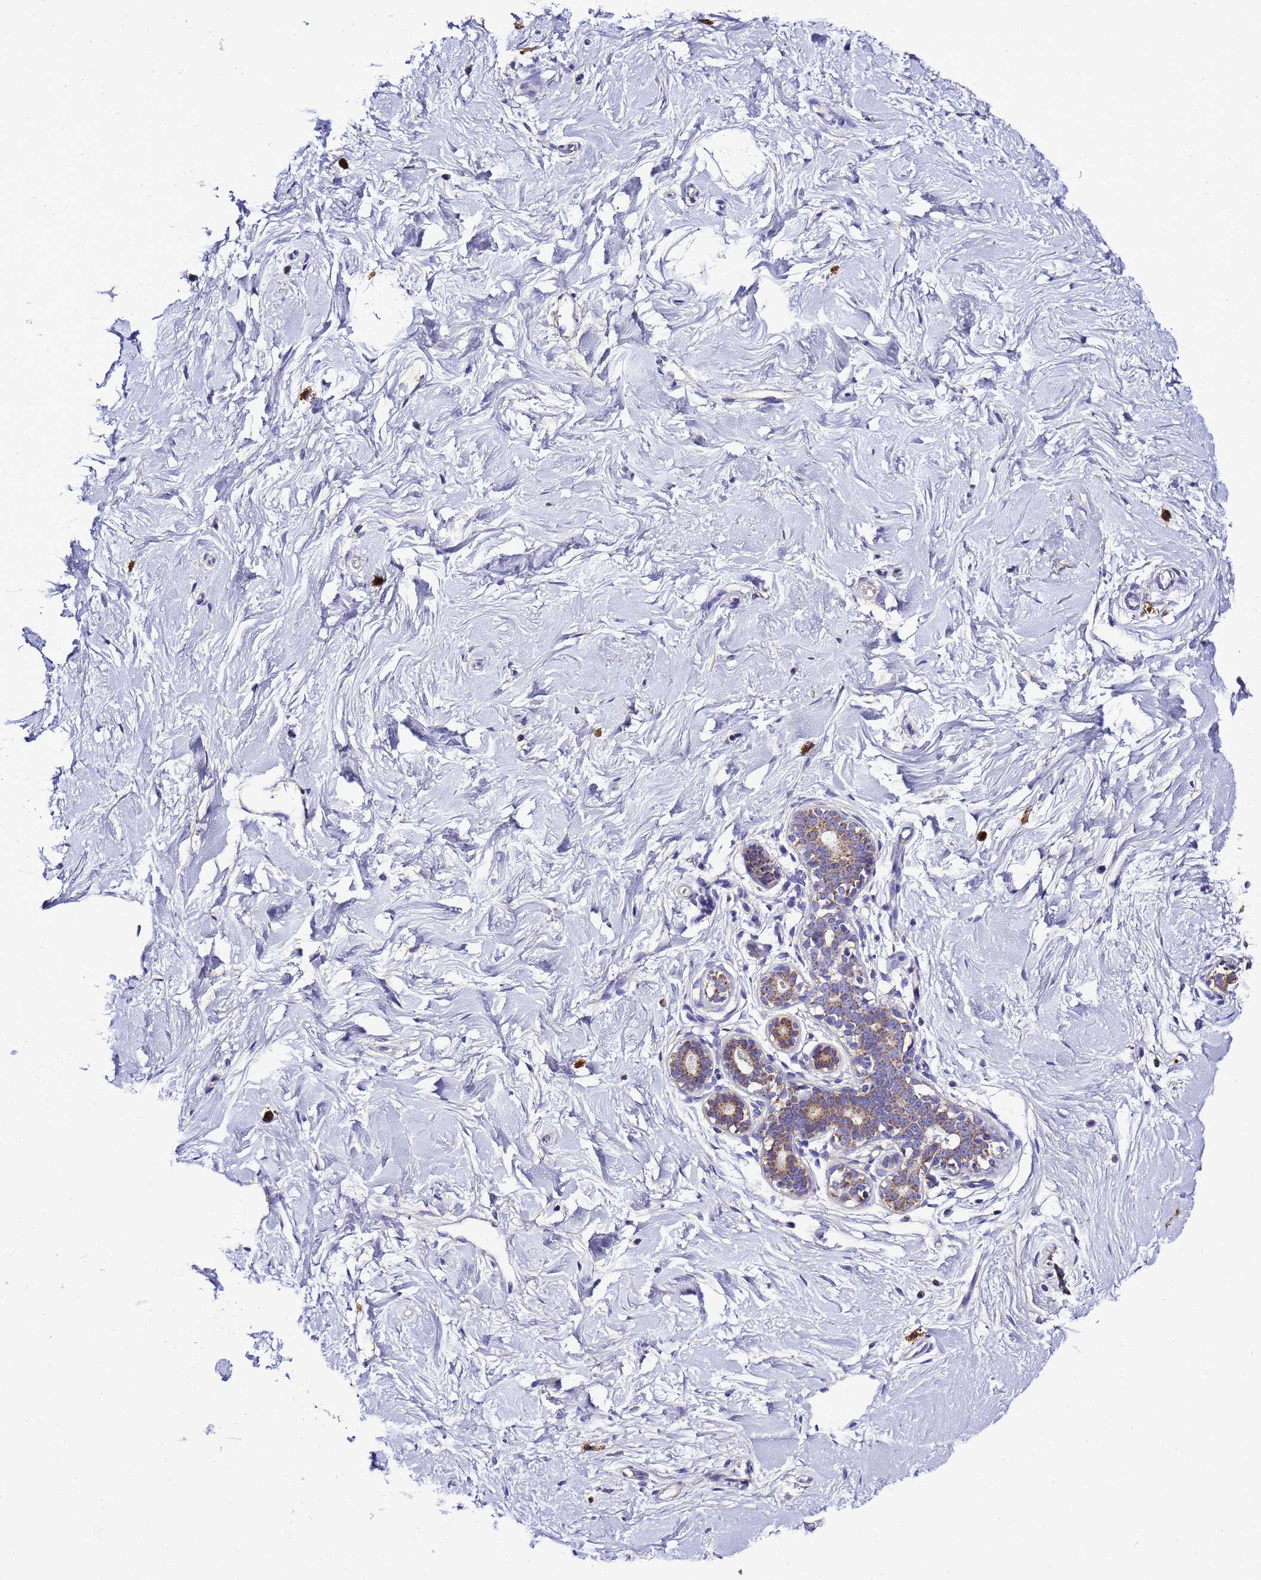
{"staining": {"intensity": "negative", "quantity": "none", "location": "none"}, "tissue": "breast", "cell_type": "Adipocytes", "image_type": "normal", "snomed": [{"axis": "morphology", "description": "Normal tissue, NOS"}, {"axis": "morphology", "description": "Adenoma, NOS"}, {"axis": "topography", "description": "Breast"}], "caption": "The photomicrograph demonstrates no staining of adipocytes in unremarkable breast.", "gene": "HIGD2A", "patient": {"sex": "female", "age": 23}}